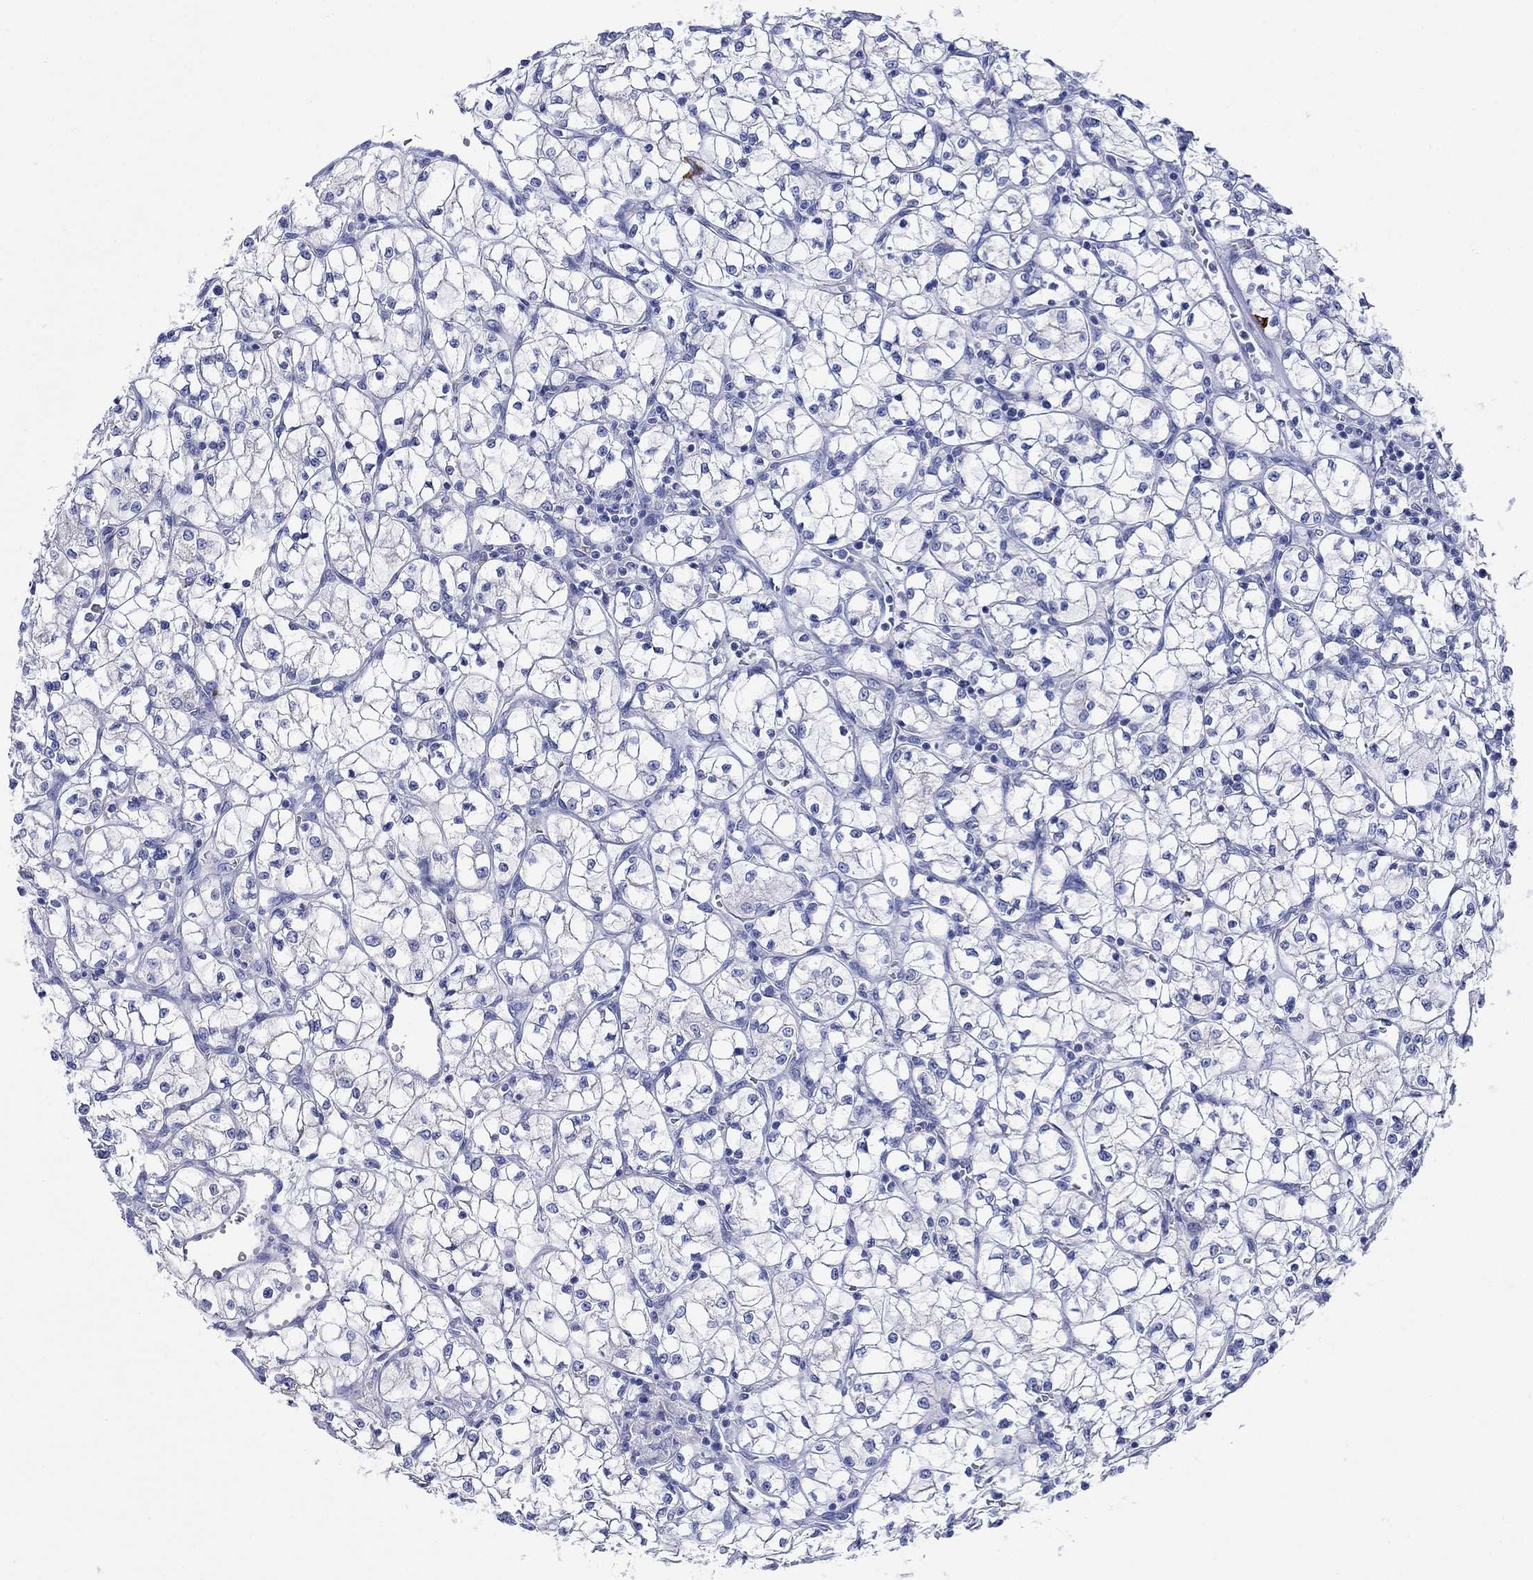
{"staining": {"intensity": "negative", "quantity": "none", "location": "none"}, "tissue": "renal cancer", "cell_type": "Tumor cells", "image_type": "cancer", "snomed": [{"axis": "morphology", "description": "Adenocarcinoma, NOS"}, {"axis": "topography", "description": "Kidney"}], "caption": "Tumor cells are negative for protein expression in human renal cancer.", "gene": "P2RY6", "patient": {"sex": "female", "age": 64}}